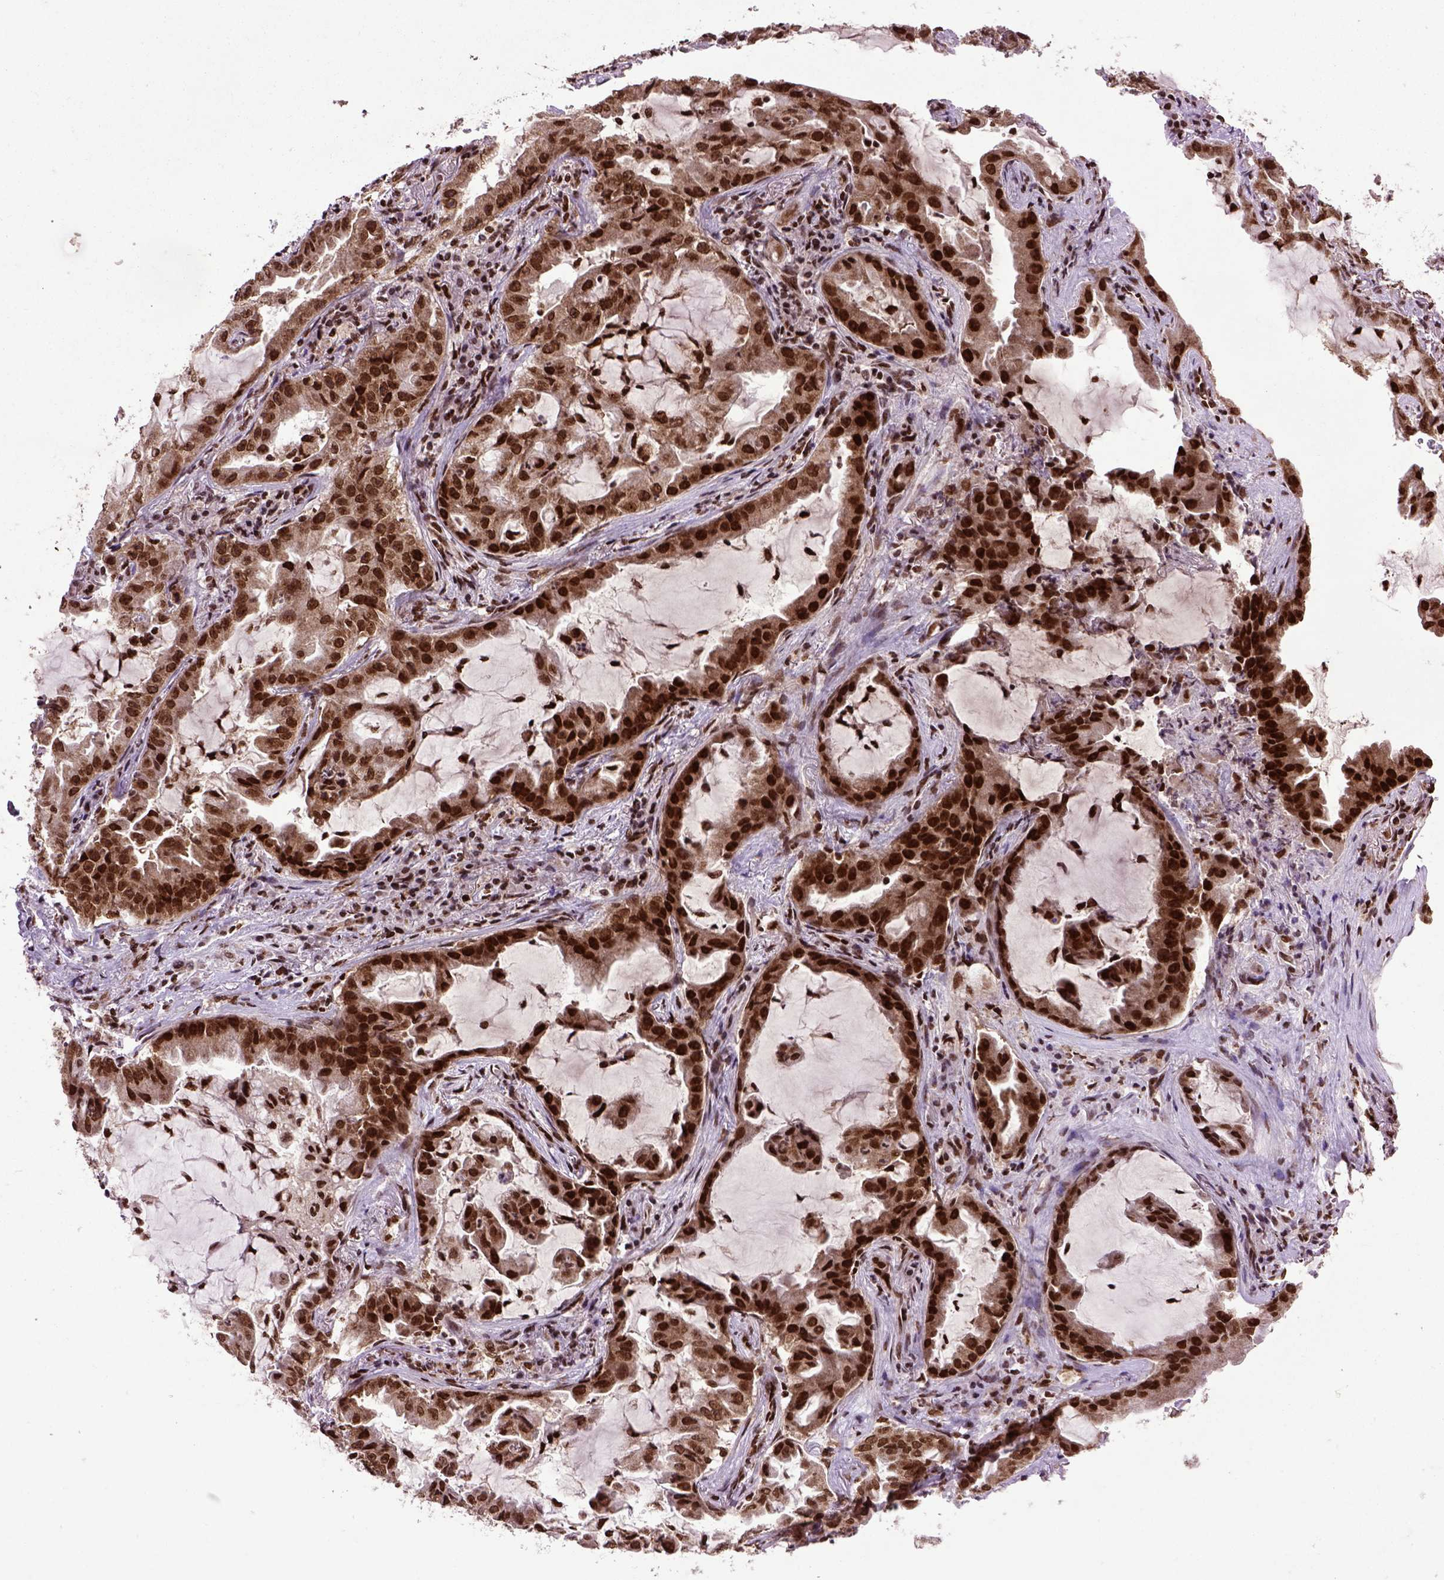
{"staining": {"intensity": "strong", "quantity": ">75%", "location": "cytoplasmic/membranous,nuclear"}, "tissue": "lung cancer", "cell_type": "Tumor cells", "image_type": "cancer", "snomed": [{"axis": "morphology", "description": "Adenocarcinoma, NOS"}, {"axis": "topography", "description": "Lung"}], "caption": "Immunohistochemical staining of lung cancer exhibits high levels of strong cytoplasmic/membranous and nuclear positivity in approximately >75% of tumor cells.", "gene": "CELF1", "patient": {"sex": "female", "age": 52}}